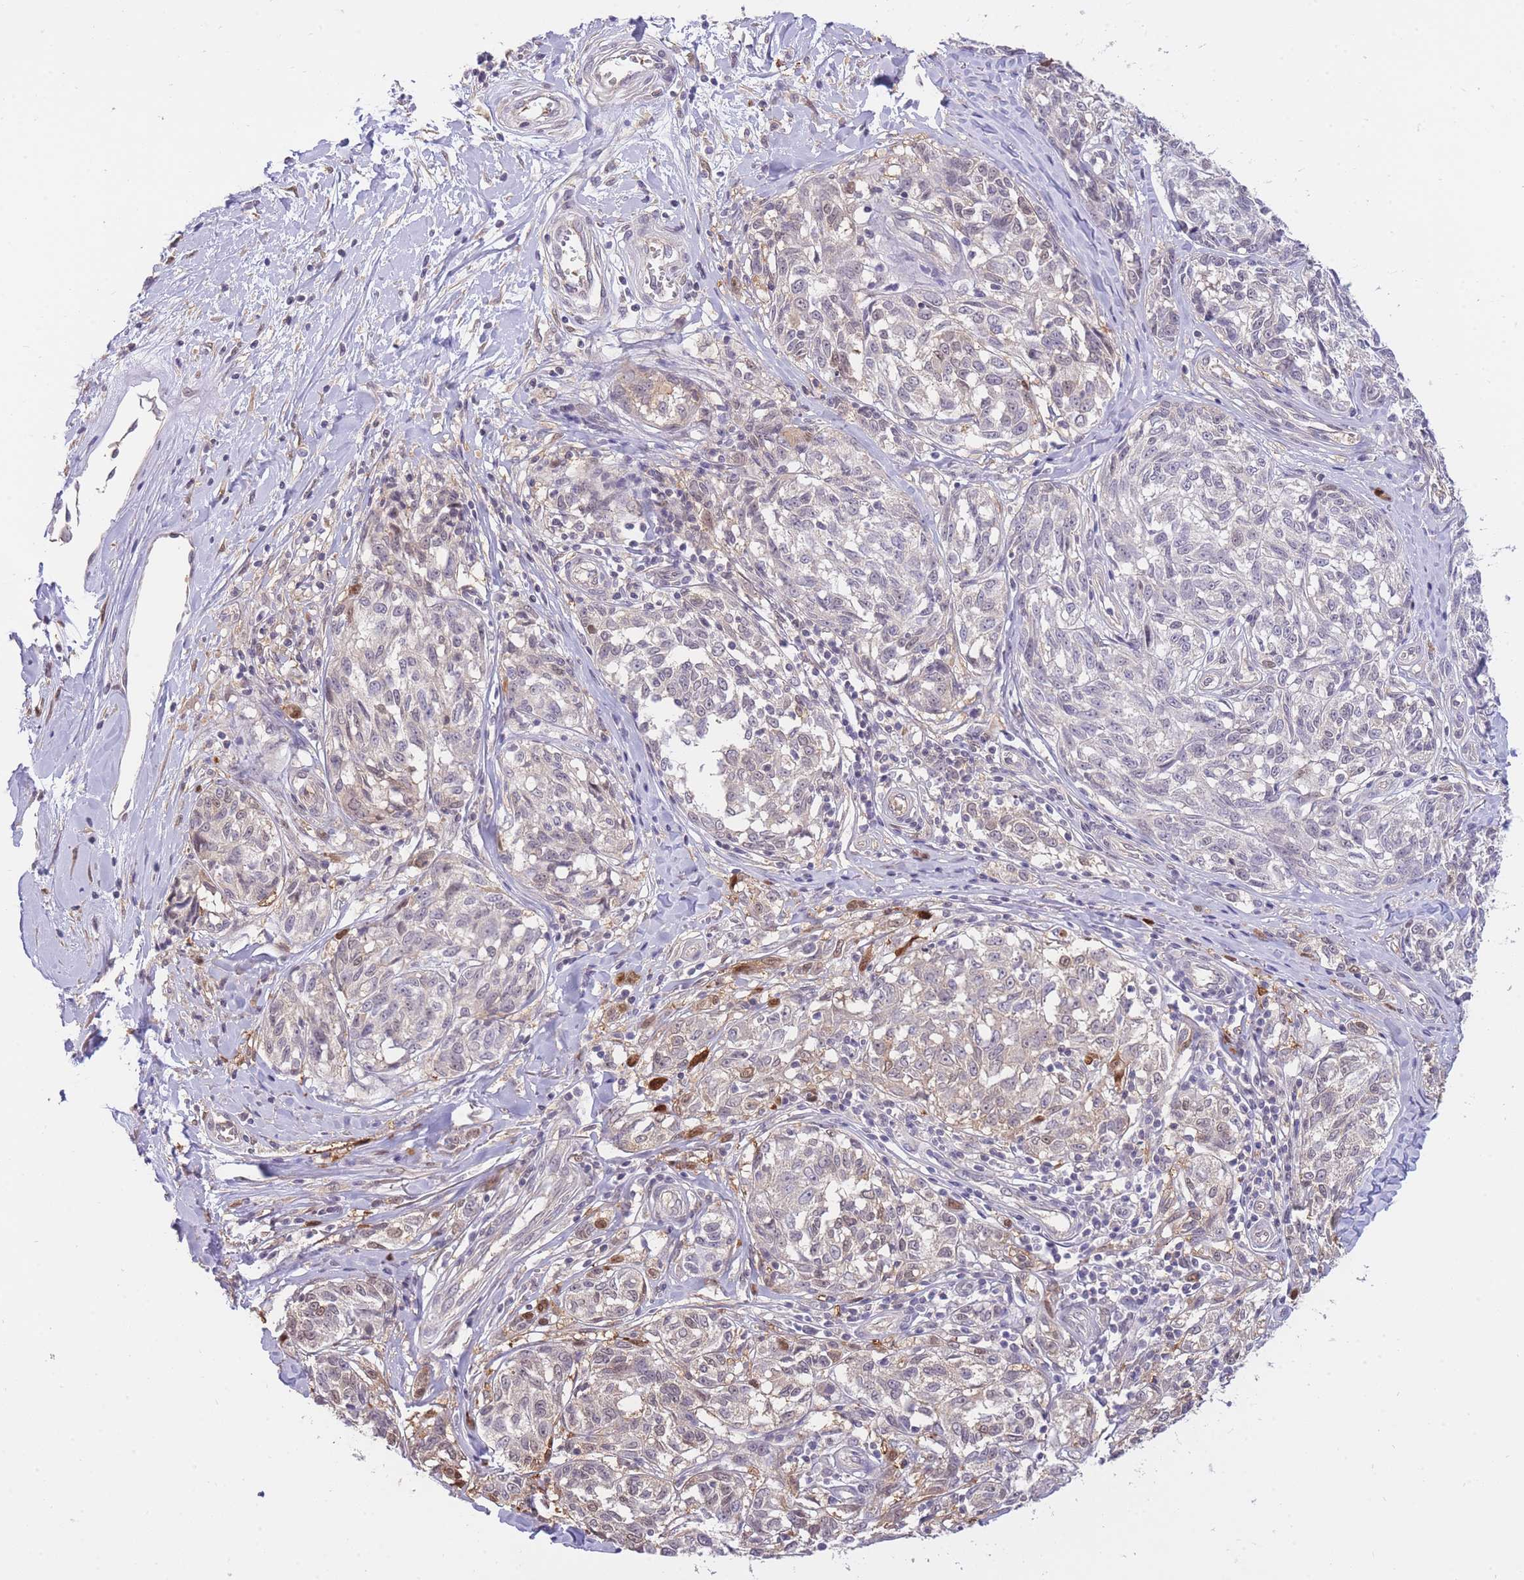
{"staining": {"intensity": "negative", "quantity": "none", "location": "none"}, "tissue": "melanoma", "cell_type": "Tumor cells", "image_type": "cancer", "snomed": [{"axis": "morphology", "description": "Normal tissue, NOS"}, {"axis": "morphology", "description": "Malignant melanoma, NOS"}, {"axis": "topography", "description": "Skin"}], "caption": "The micrograph shows no significant staining in tumor cells of melanoma.", "gene": "SMC6", "patient": {"sex": "female", "age": 64}}